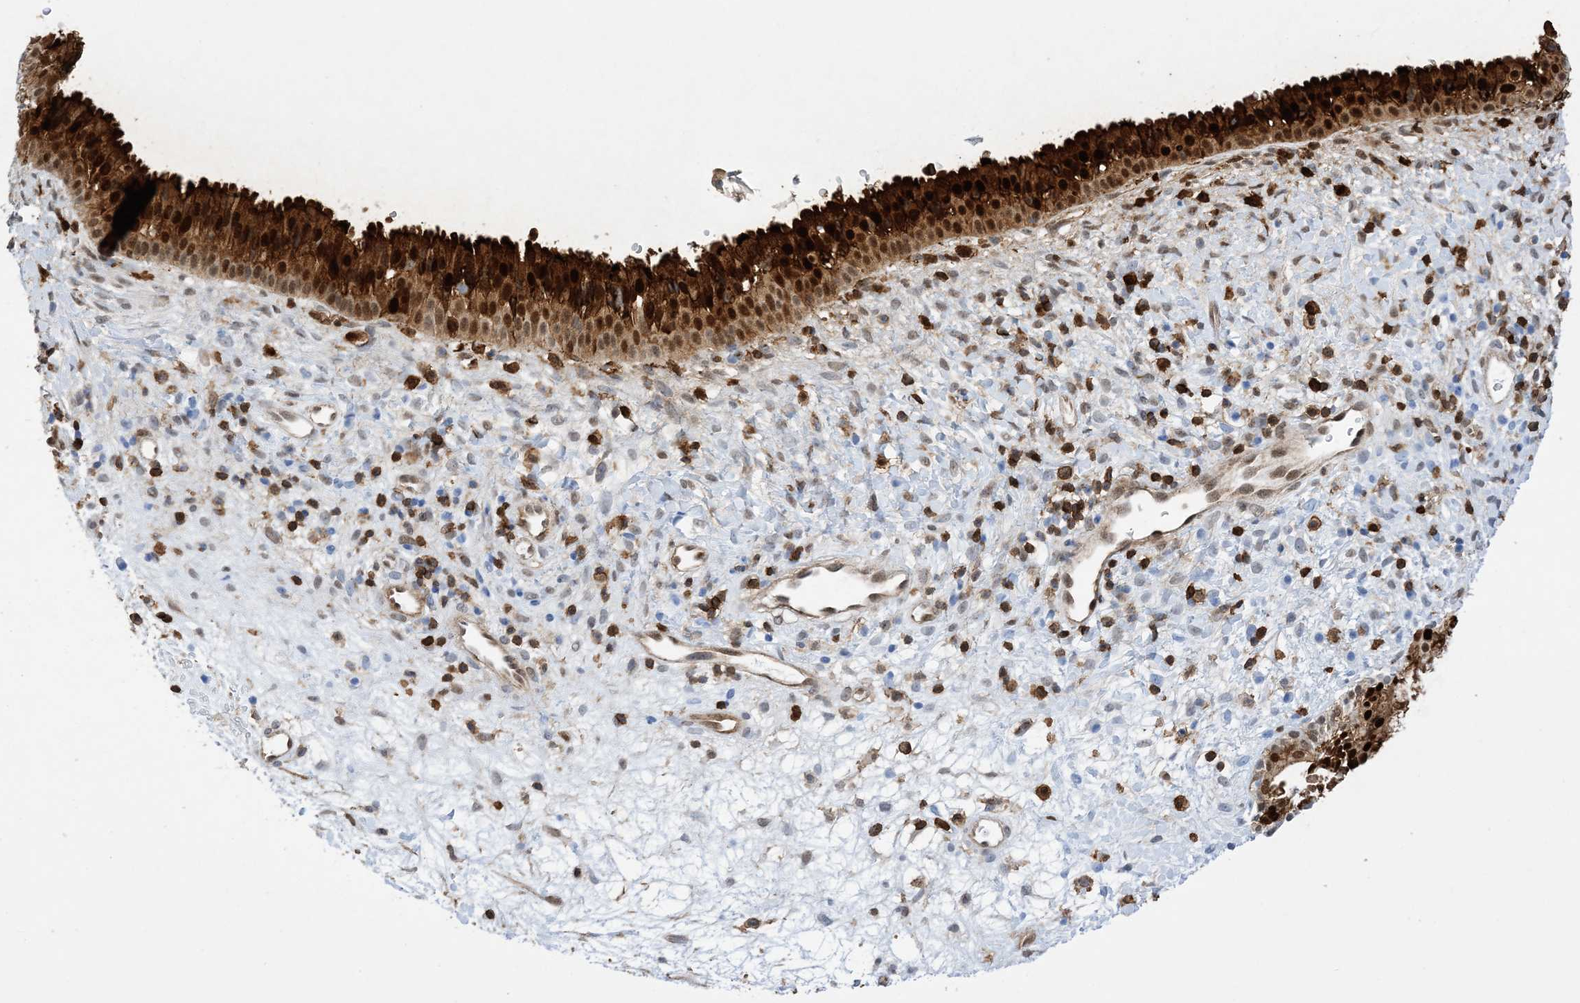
{"staining": {"intensity": "strong", "quantity": ">75%", "location": "cytoplasmic/membranous,nuclear"}, "tissue": "nasopharynx", "cell_type": "Respiratory epithelial cells", "image_type": "normal", "snomed": [{"axis": "morphology", "description": "Normal tissue, NOS"}, {"axis": "topography", "description": "Nasopharynx"}], "caption": "Protein expression analysis of normal nasopharynx demonstrates strong cytoplasmic/membranous,nuclear expression in about >75% of respiratory epithelial cells. (IHC, brightfield microscopy, high magnification).", "gene": "ANXA1", "patient": {"sex": "male", "age": 22}}